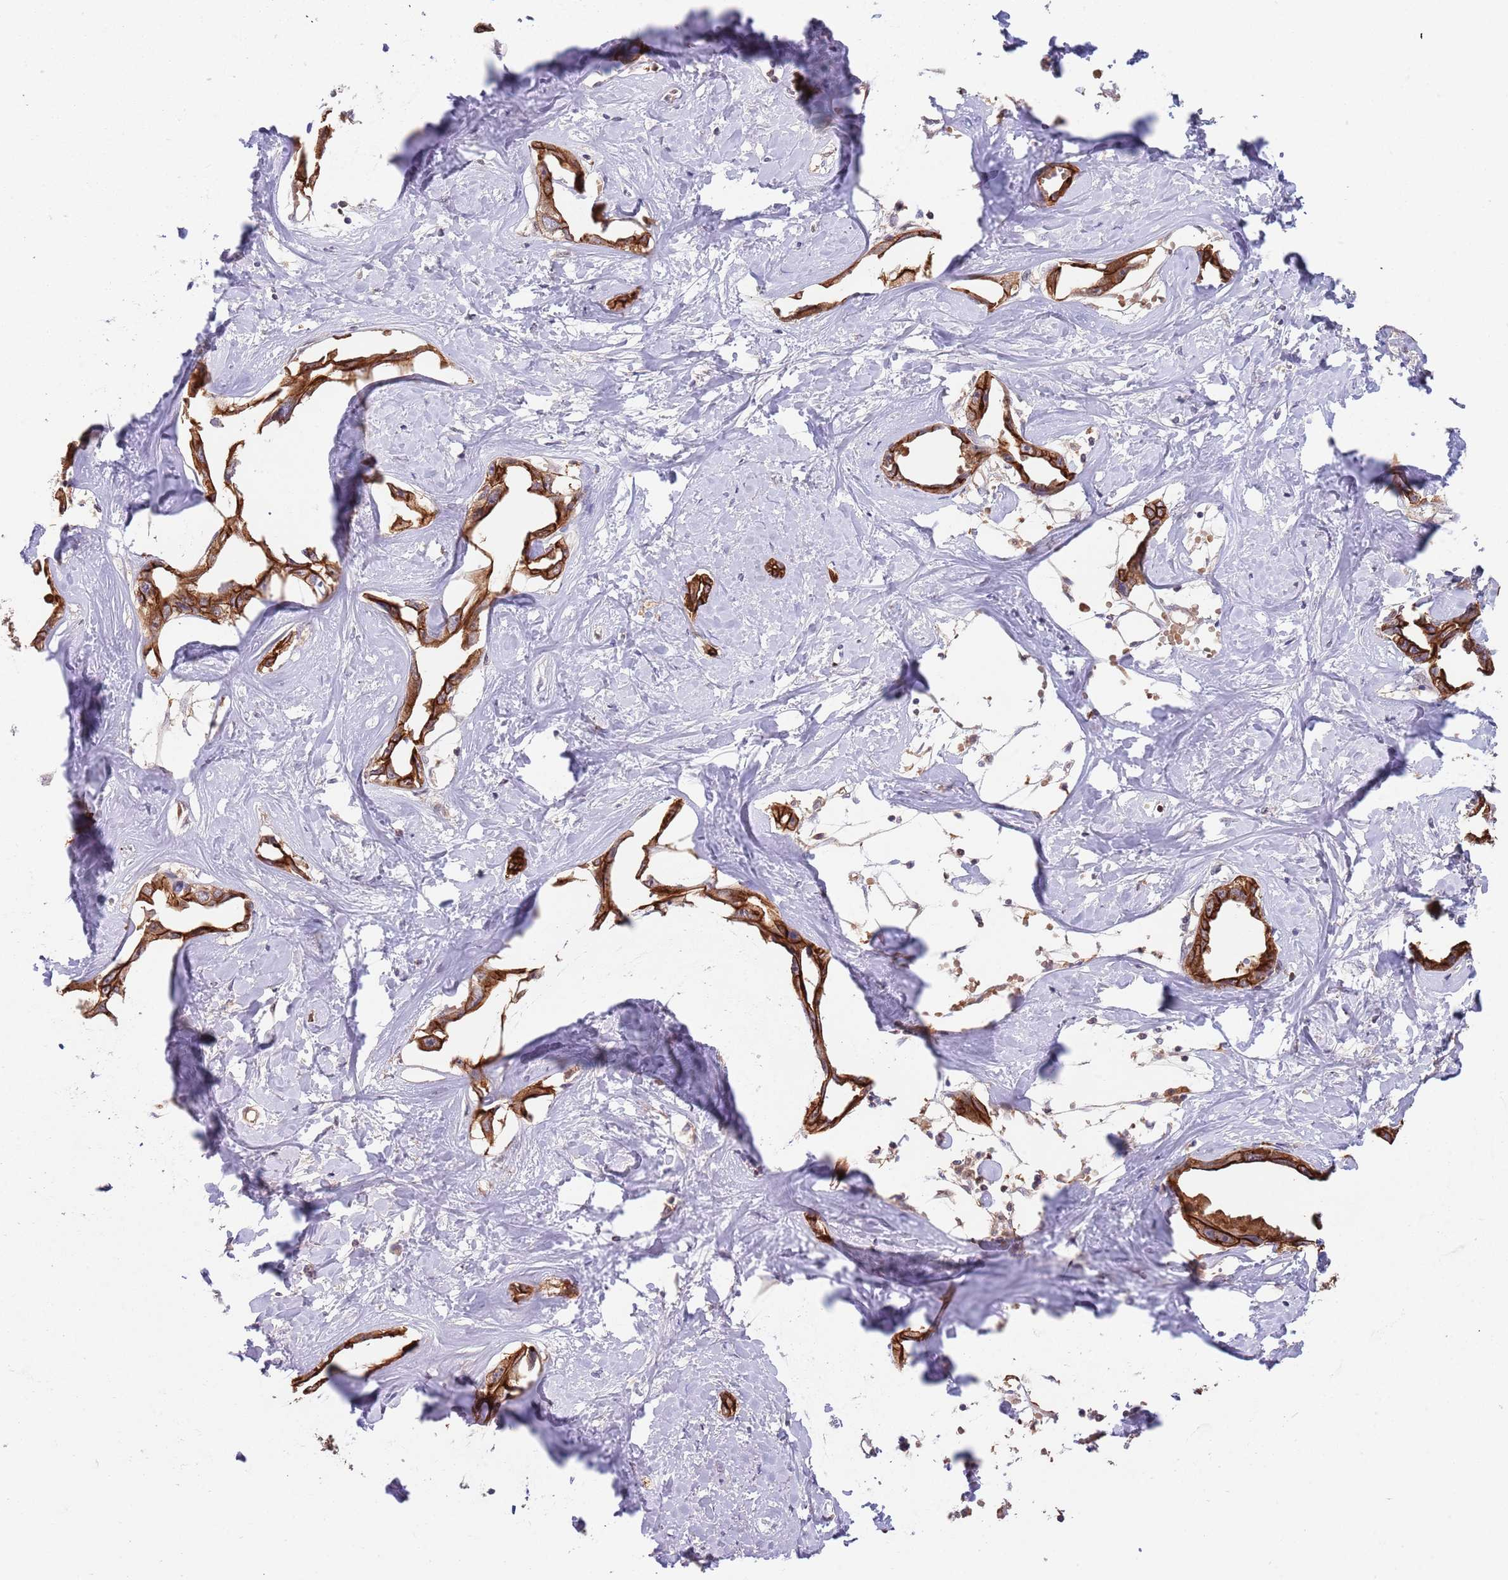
{"staining": {"intensity": "strong", "quantity": ">75%", "location": "cytoplasmic/membranous"}, "tissue": "liver cancer", "cell_type": "Tumor cells", "image_type": "cancer", "snomed": [{"axis": "morphology", "description": "Cholangiocarcinoma"}, {"axis": "topography", "description": "Liver"}], "caption": "Immunohistochemical staining of liver cancer shows high levels of strong cytoplasmic/membranous protein staining in approximately >75% of tumor cells.", "gene": "GSDMD", "patient": {"sex": "male", "age": 59}}